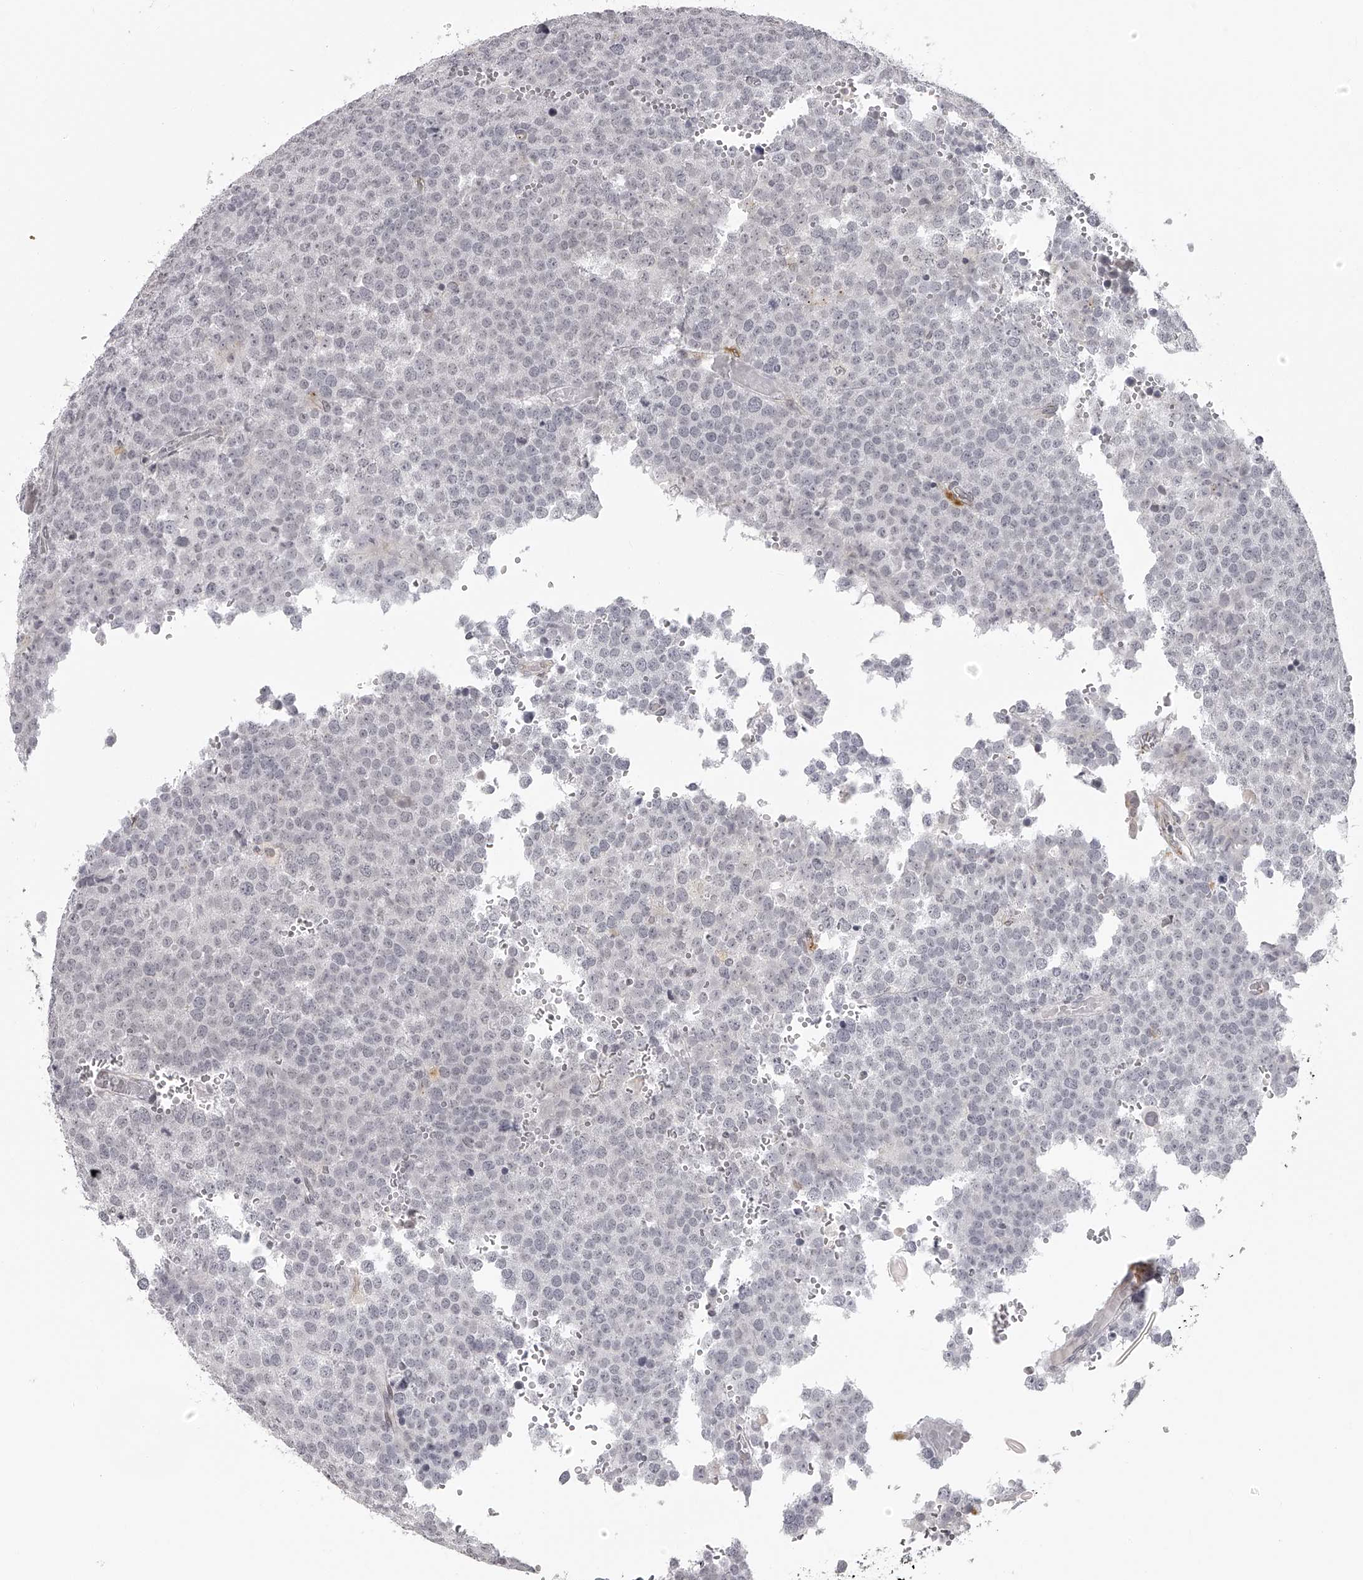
{"staining": {"intensity": "negative", "quantity": "none", "location": "none"}, "tissue": "testis cancer", "cell_type": "Tumor cells", "image_type": "cancer", "snomed": [{"axis": "morphology", "description": "Seminoma, NOS"}, {"axis": "topography", "description": "Testis"}], "caption": "High magnification brightfield microscopy of testis seminoma stained with DAB (3,3'-diaminobenzidine) (brown) and counterstained with hematoxylin (blue): tumor cells show no significant staining.", "gene": "RNF220", "patient": {"sex": "male", "age": 71}}